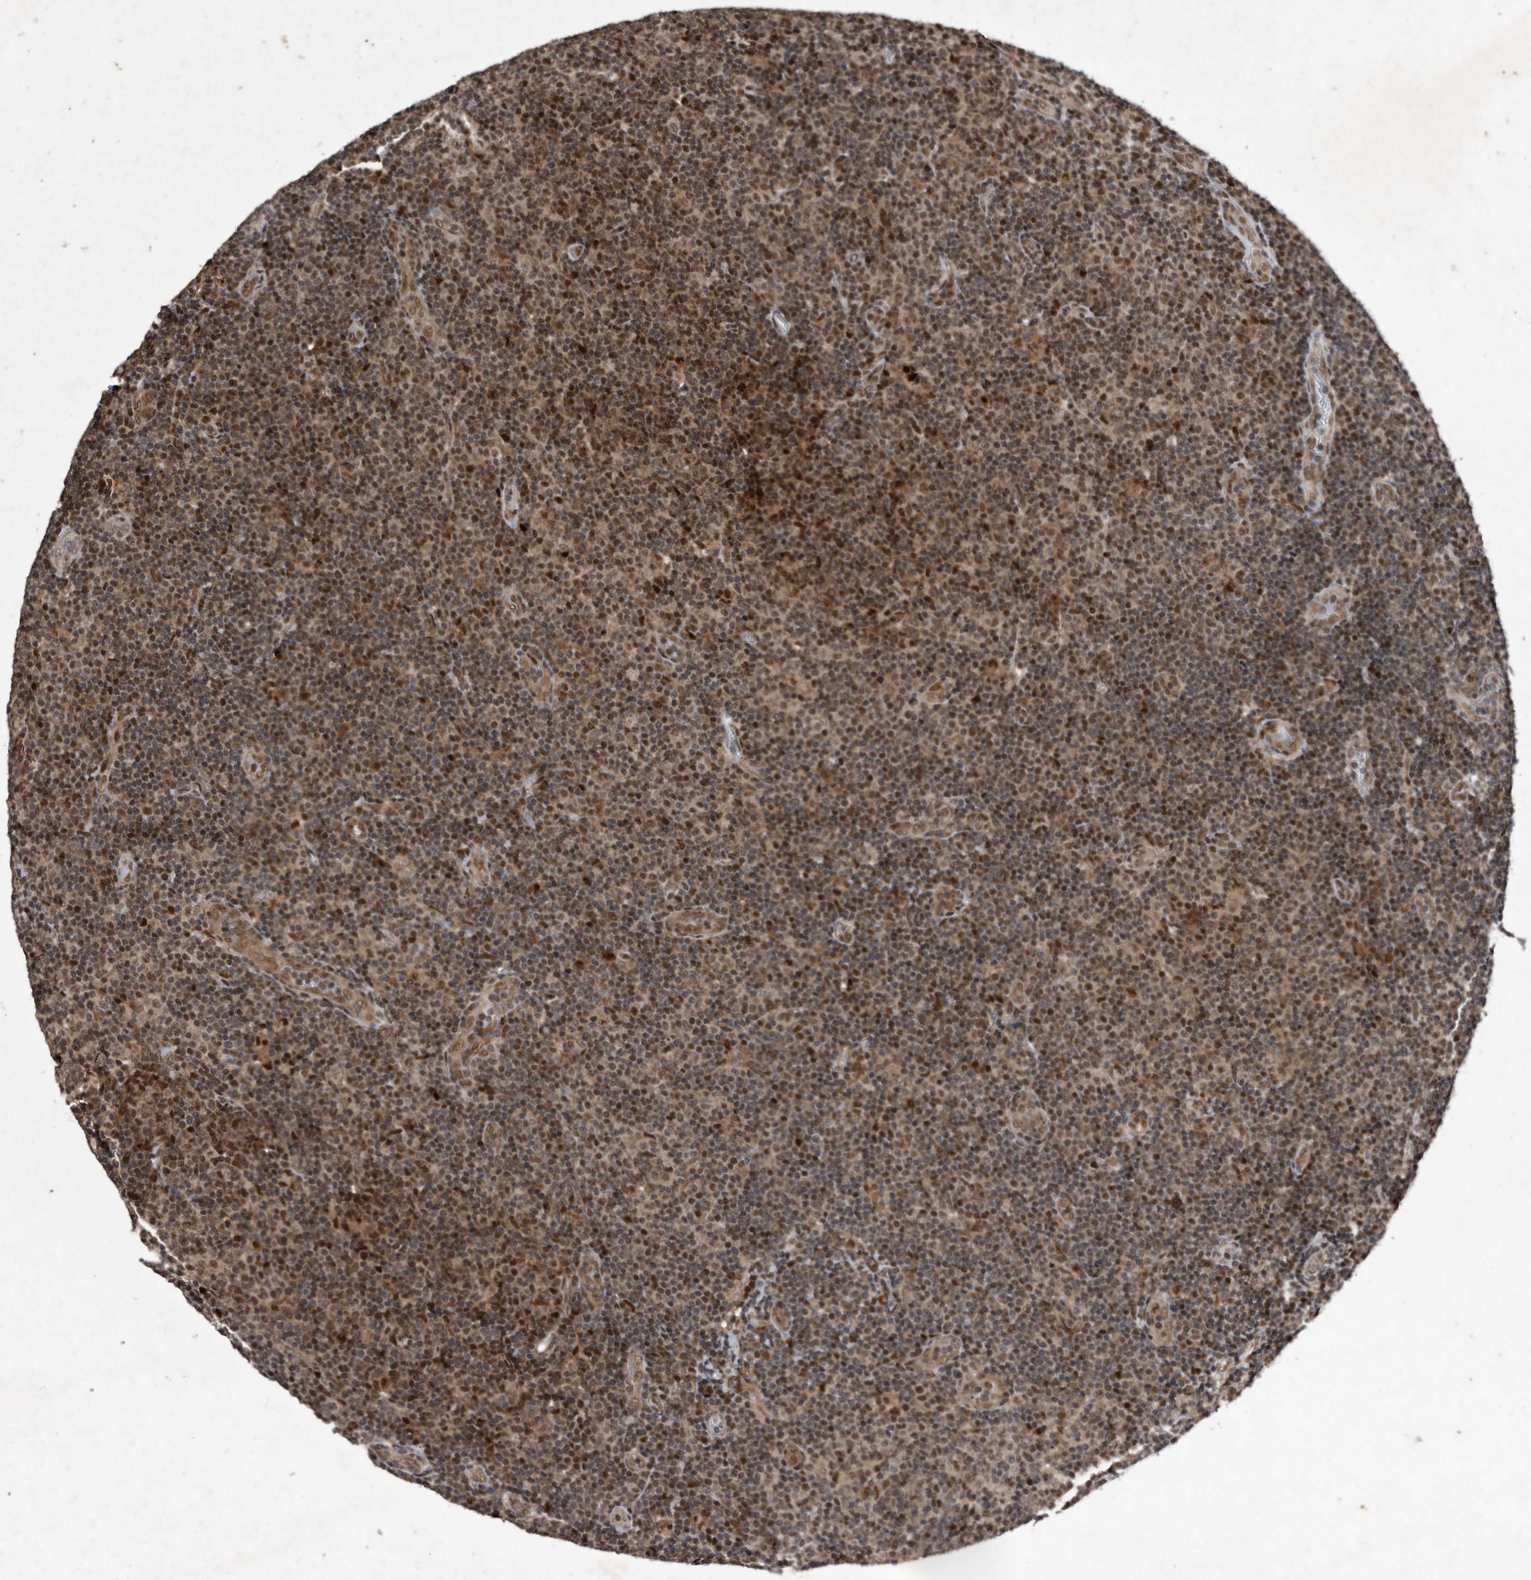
{"staining": {"intensity": "moderate", "quantity": ">75%", "location": "cytoplasmic/membranous,nuclear"}, "tissue": "lymphoma", "cell_type": "Tumor cells", "image_type": "cancer", "snomed": [{"axis": "morphology", "description": "Malignant lymphoma, non-Hodgkin's type, Low grade"}, {"axis": "topography", "description": "Lymph node"}], "caption": "High-power microscopy captured an immunohistochemistry (IHC) image of lymphoma, revealing moderate cytoplasmic/membranous and nuclear staining in approximately >75% of tumor cells.", "gene": "RAD23B", "patient": {"sex": "male", "age": 83}}